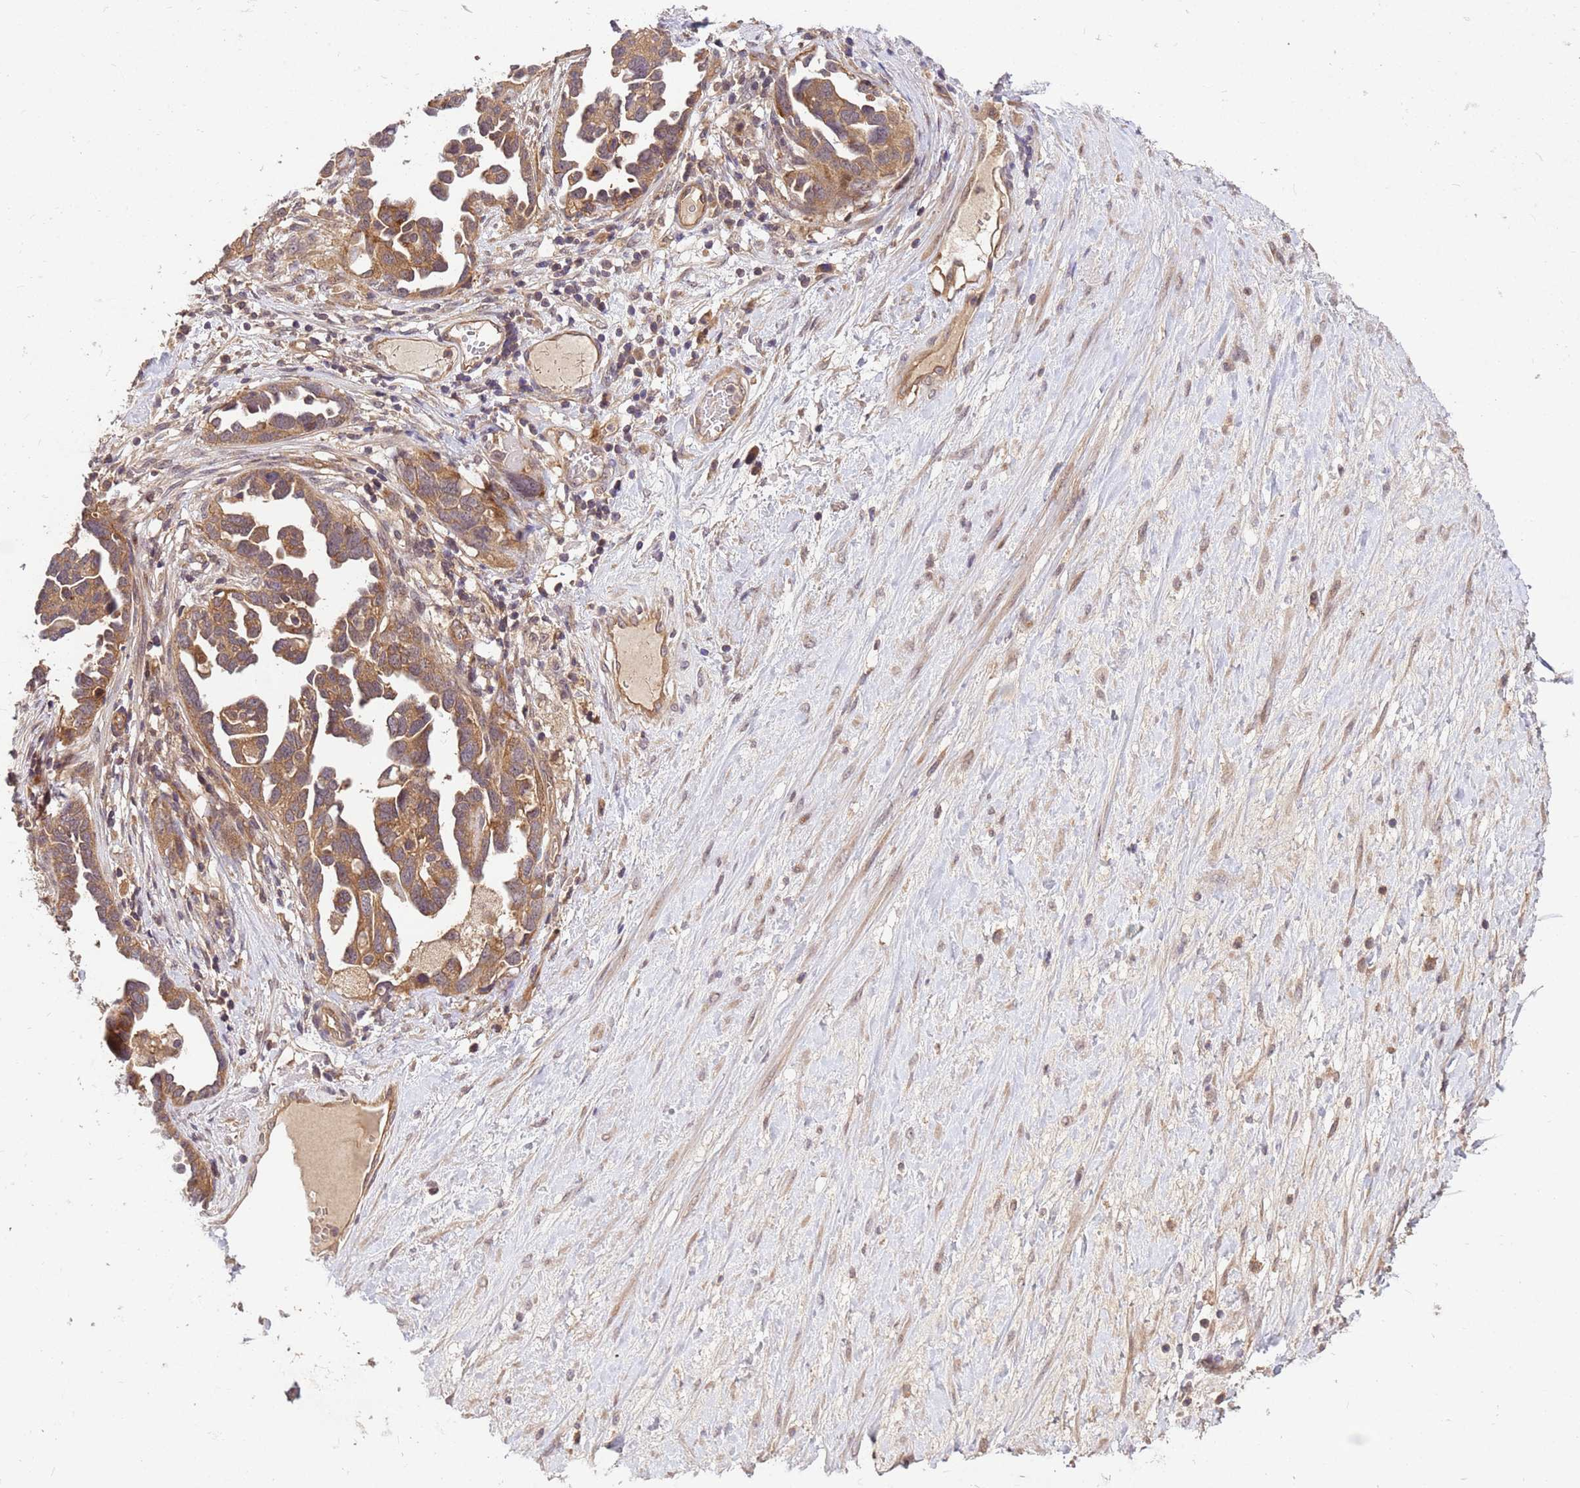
{"staining": {"intensity": "moderate", "quantity": ">75%", "location": "cytoplasmic/membranous"}, "tissue": "ovarian cancer", "cell_type": "Tumor cells", "image_type": "cancer", "snomed": [{"axis": "morphology", "description": "Cystadenocarcinoma, serous, NOS"}, {"axis": "topography", "description": "Ovary"}], "caption": "This is an image of IHC staining of ovarian serous cystadenocarcinoma, which shows moderate expression in the cytoplasmic/membranous of tumor cells.", "gene": "PPP2CB", "patient": {"sex": "female", "age": 54}}